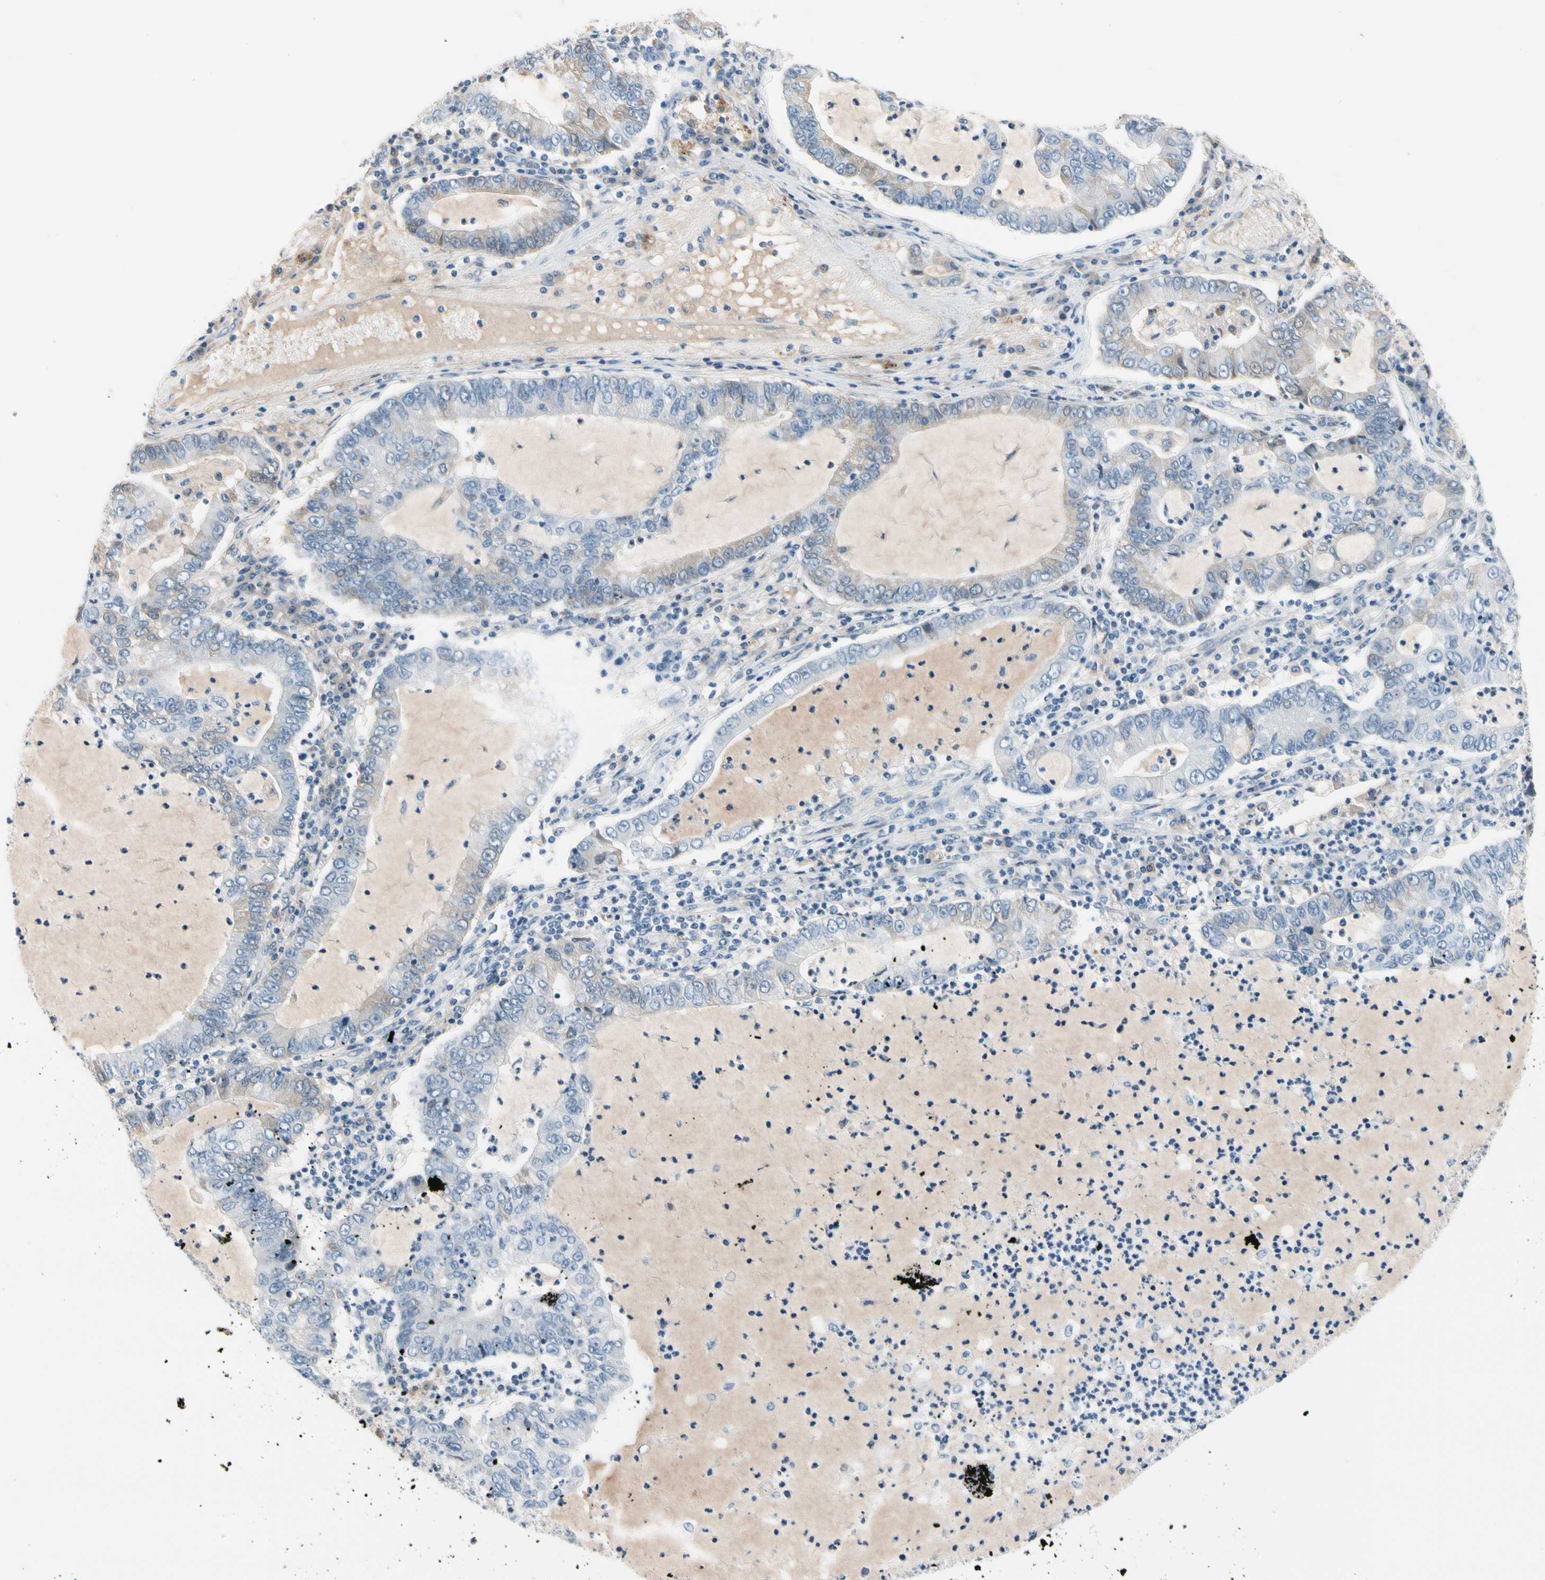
{"staining": {"intensity": "negative", "quantity": "none", "location": "none"}, "tissue": "lung cancer", "cell_type": "Tumor cells", "image_type": "cancer", "snomed": [{"axis": "morphology", "description": "Adenocarcinoma, NOS"}, {"axis": "topography", "description": "Lung"}], "caption": "A histopathology image of human lung adenocarcinoma is negative for staining in tumor cells.", "gene": "CNDP1", "patient": {"sex": "female", "age": 51}}